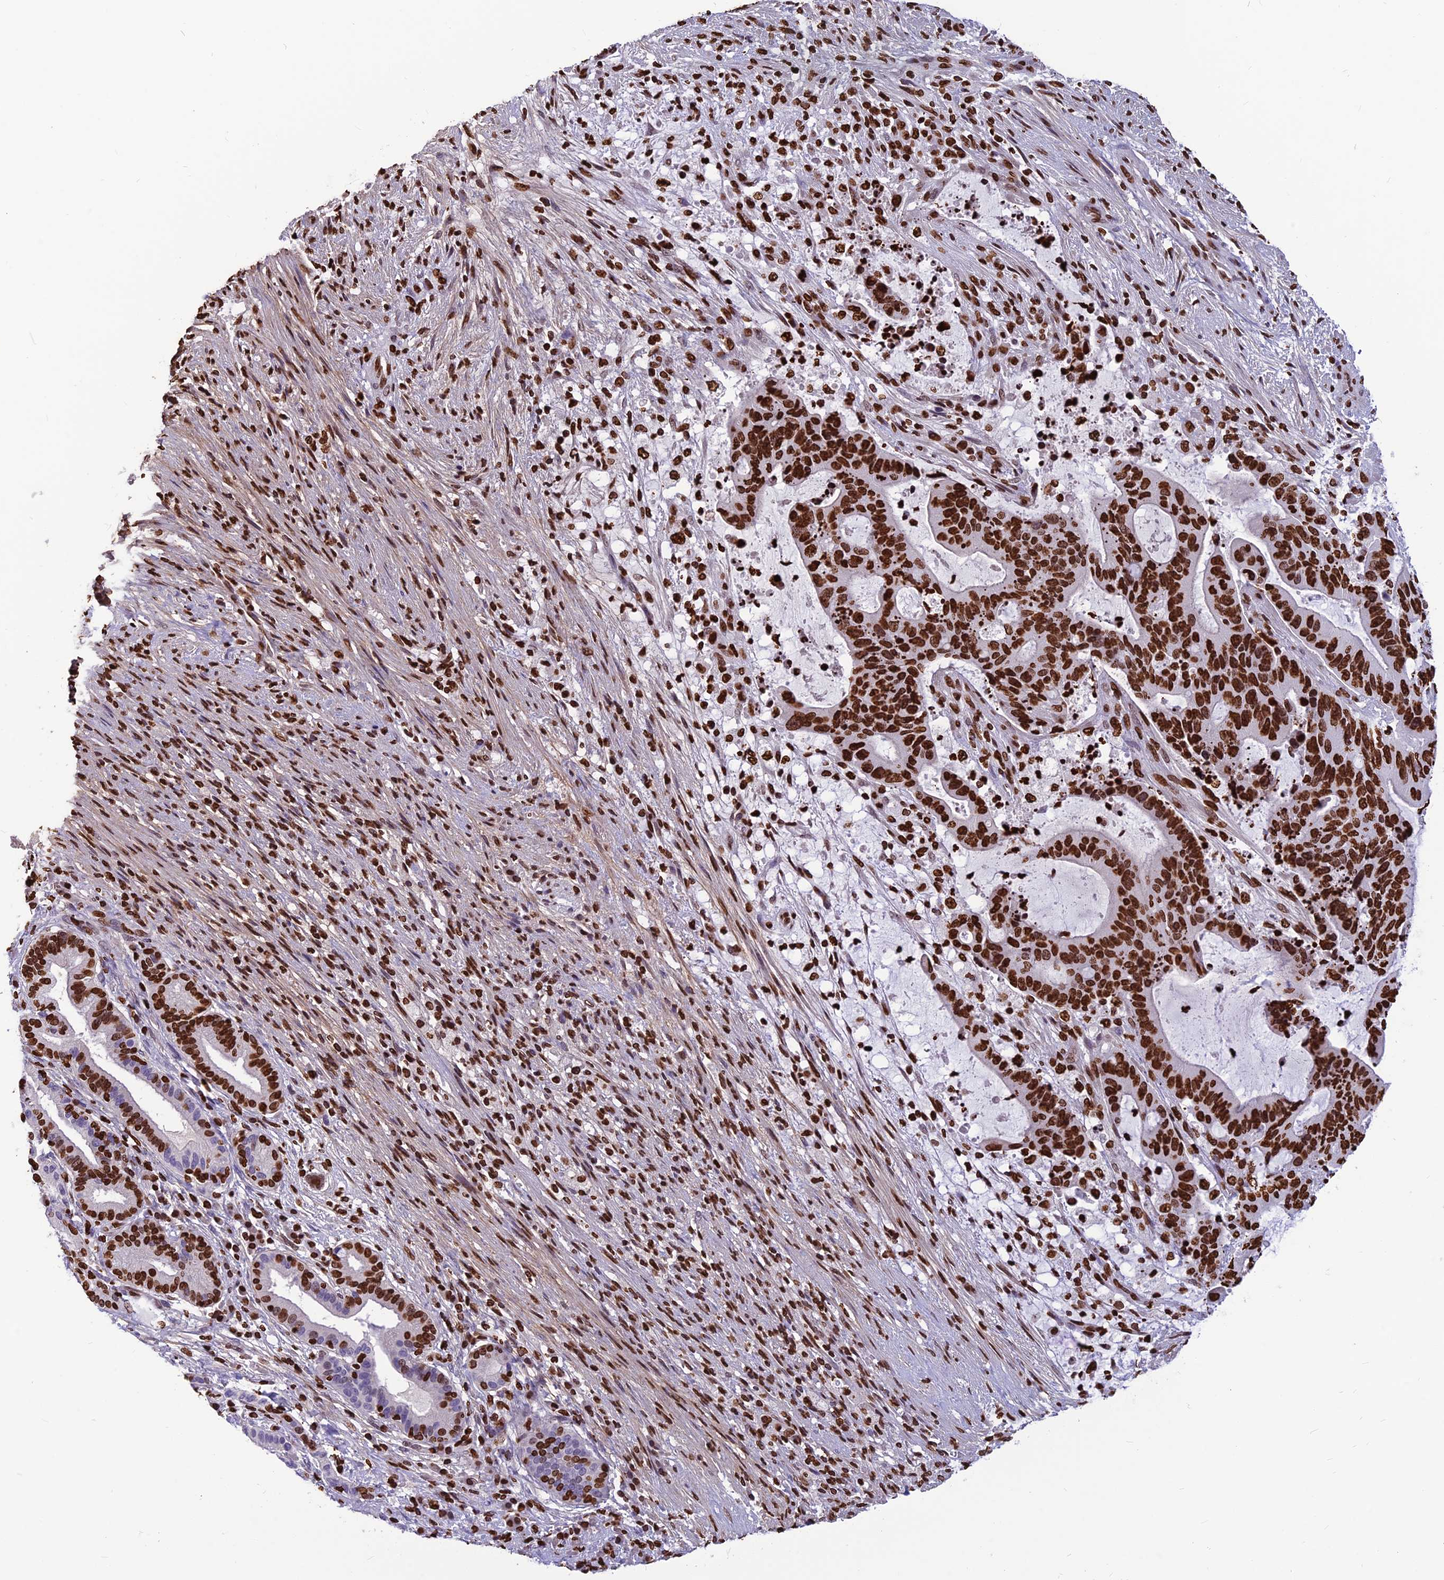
{"staining": {"intensity": "strong", "quantity": ">75%", "location": "nuclear"}, "tissue": "liver cancer", "cell_type": "Tumor cells", "image_type": "cancer", "snomed": [{"axis": "morphology", "description": "Normal tissue, NOS"}, {"axis": "morphology", "description": "Cholangiocarcinoma"}, {"axis": "topography", "description": "Liver"}, {"axis": "topography", "description": "Peripheral nerve tissue"}], "caption": "Cholangiocarcinoma (liver) stained for a protein (brown) exhibits strong nuclear positive positivity in about >75% of tumor cells.", "gene": "AKAP17A", "patient": {"sex": "female", "age": 73}}